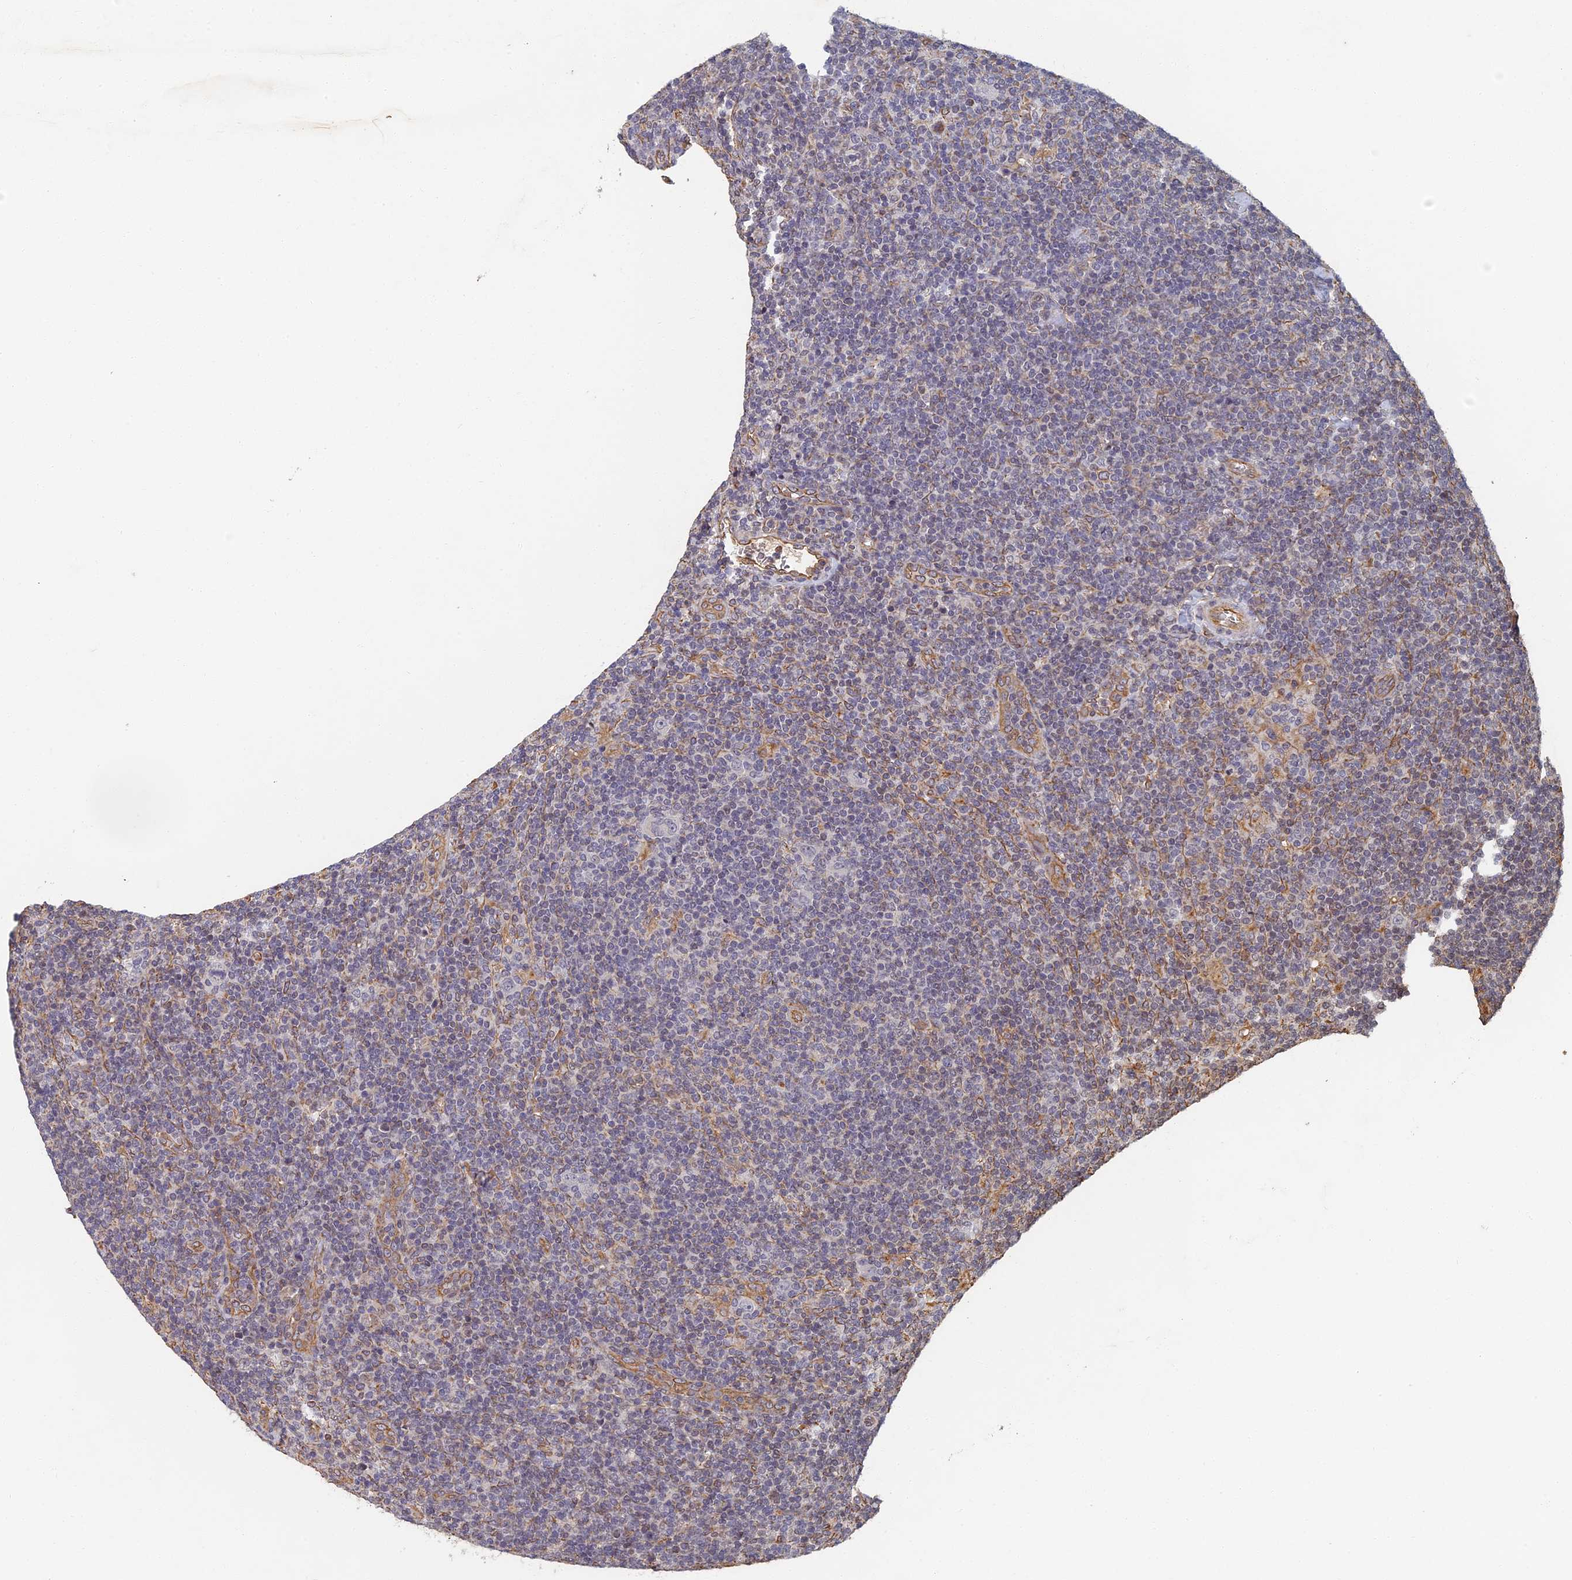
{"staining": {"intensity": "negative", "quantity": "none", "location": "none"}, "tissue": "lymphoma", "cell_type": "Tumor cells", "image_type": "cancer", "snomed": [{"axis": "morphology", "description": "Hodgkin's disease, NOS"}, {"axis": "topography", "description": "Lymph node"}], "caption": "An IHC histopathology image of lymphoma is shown. There is no staining in tumor cells of lymphoma.", "gene": "ABCB10", "patient": {"sex": "female", "age": 57}}